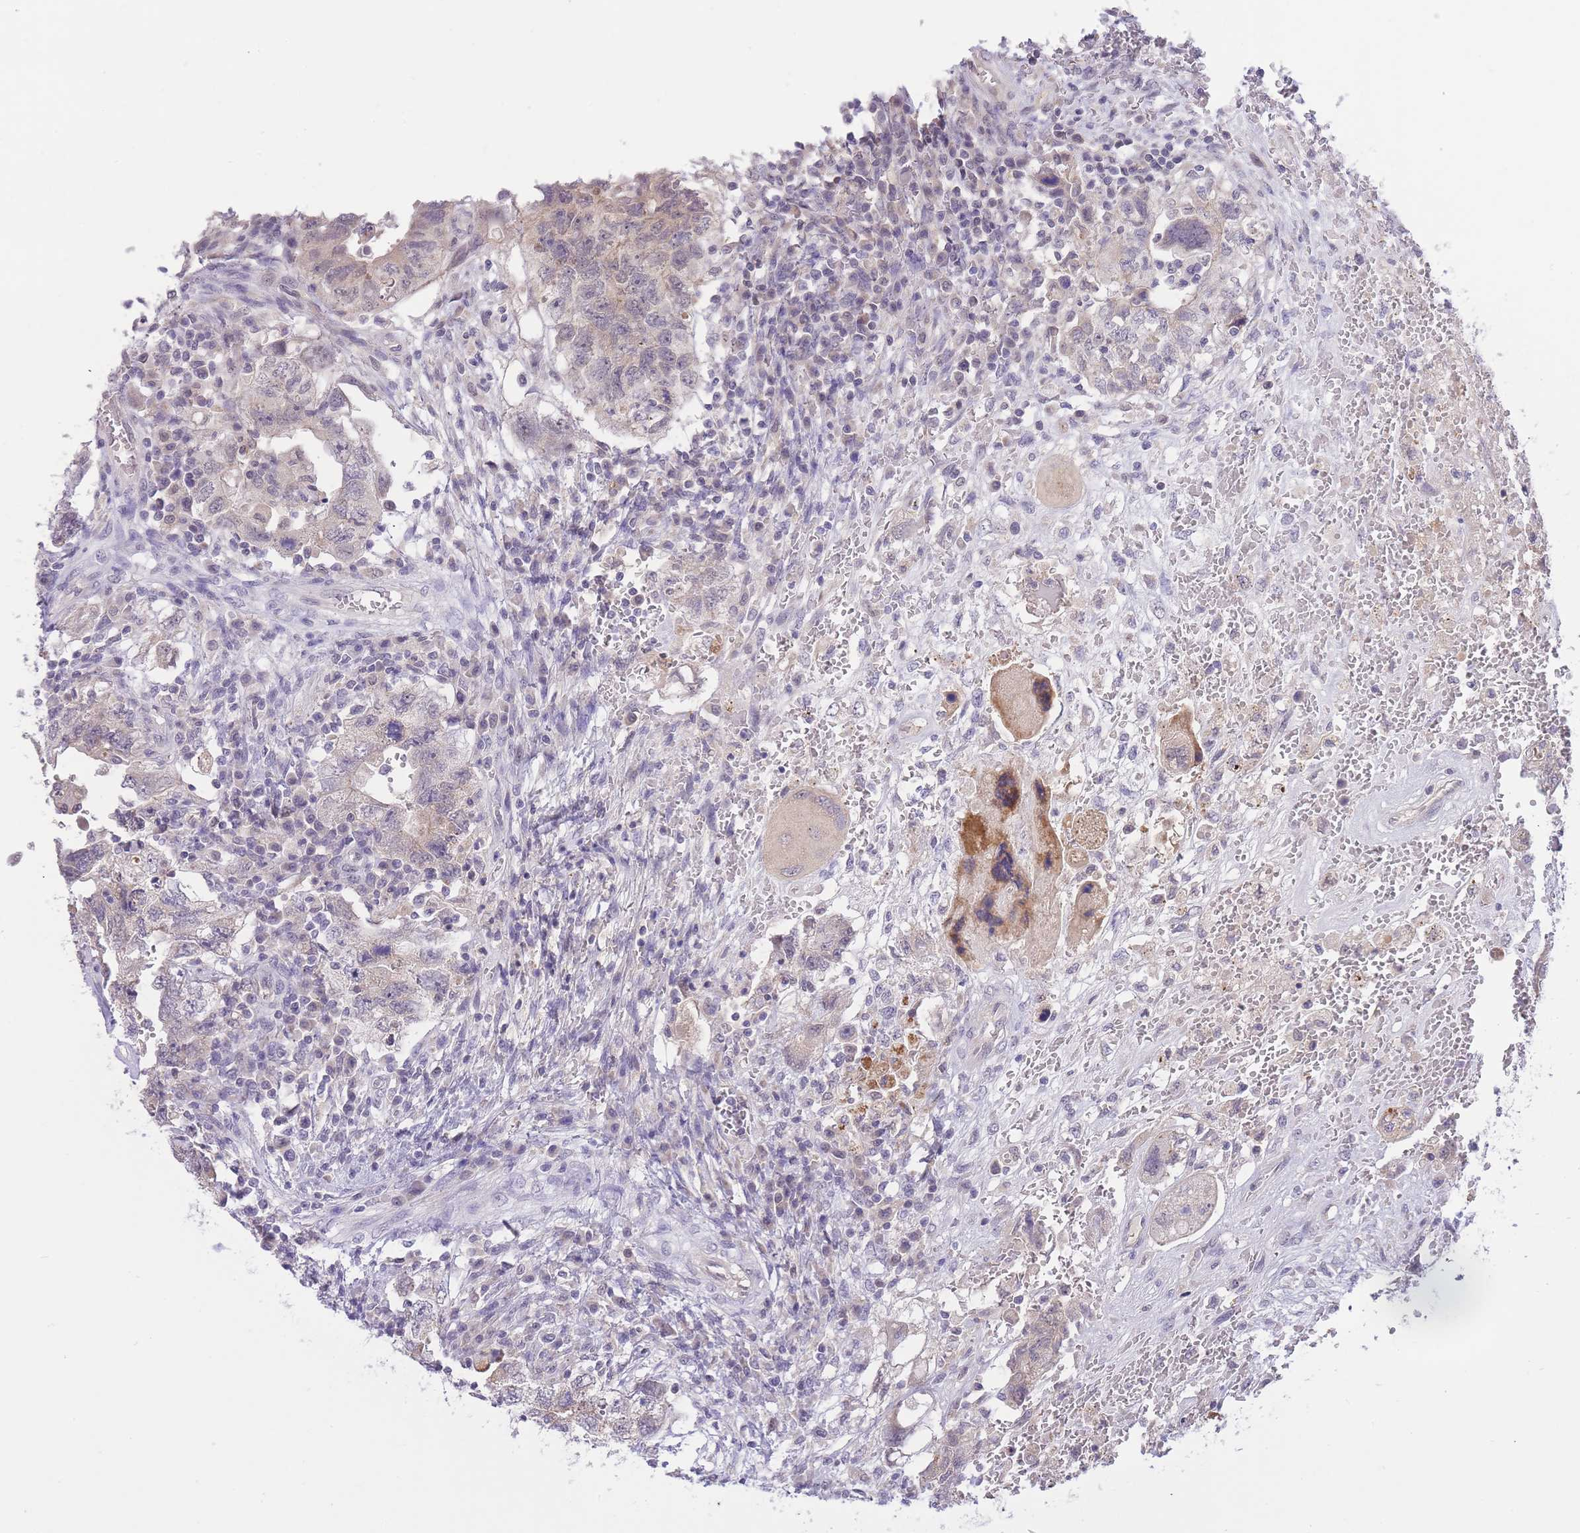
{"staining": {"intensity": "weak", "quantity": "<25%", "location": "cytoplasmic/membranous"}, "tissue": "testis cancer", "cell_type": "Tumor cells", "image_type": "cancer", "snomed": [{"axis": "morphology", "description": "Carcinoma, Embryonal, NOS"}, {"axis": "topography", "description": "Testis"}], "caption": "Immunohistochemical staining of human testis embryonal carcinoma displays no significant positivity in tumor cells.", "gene": "GOLGA6L25", "patient": {"sex": "male", "age": 26}}